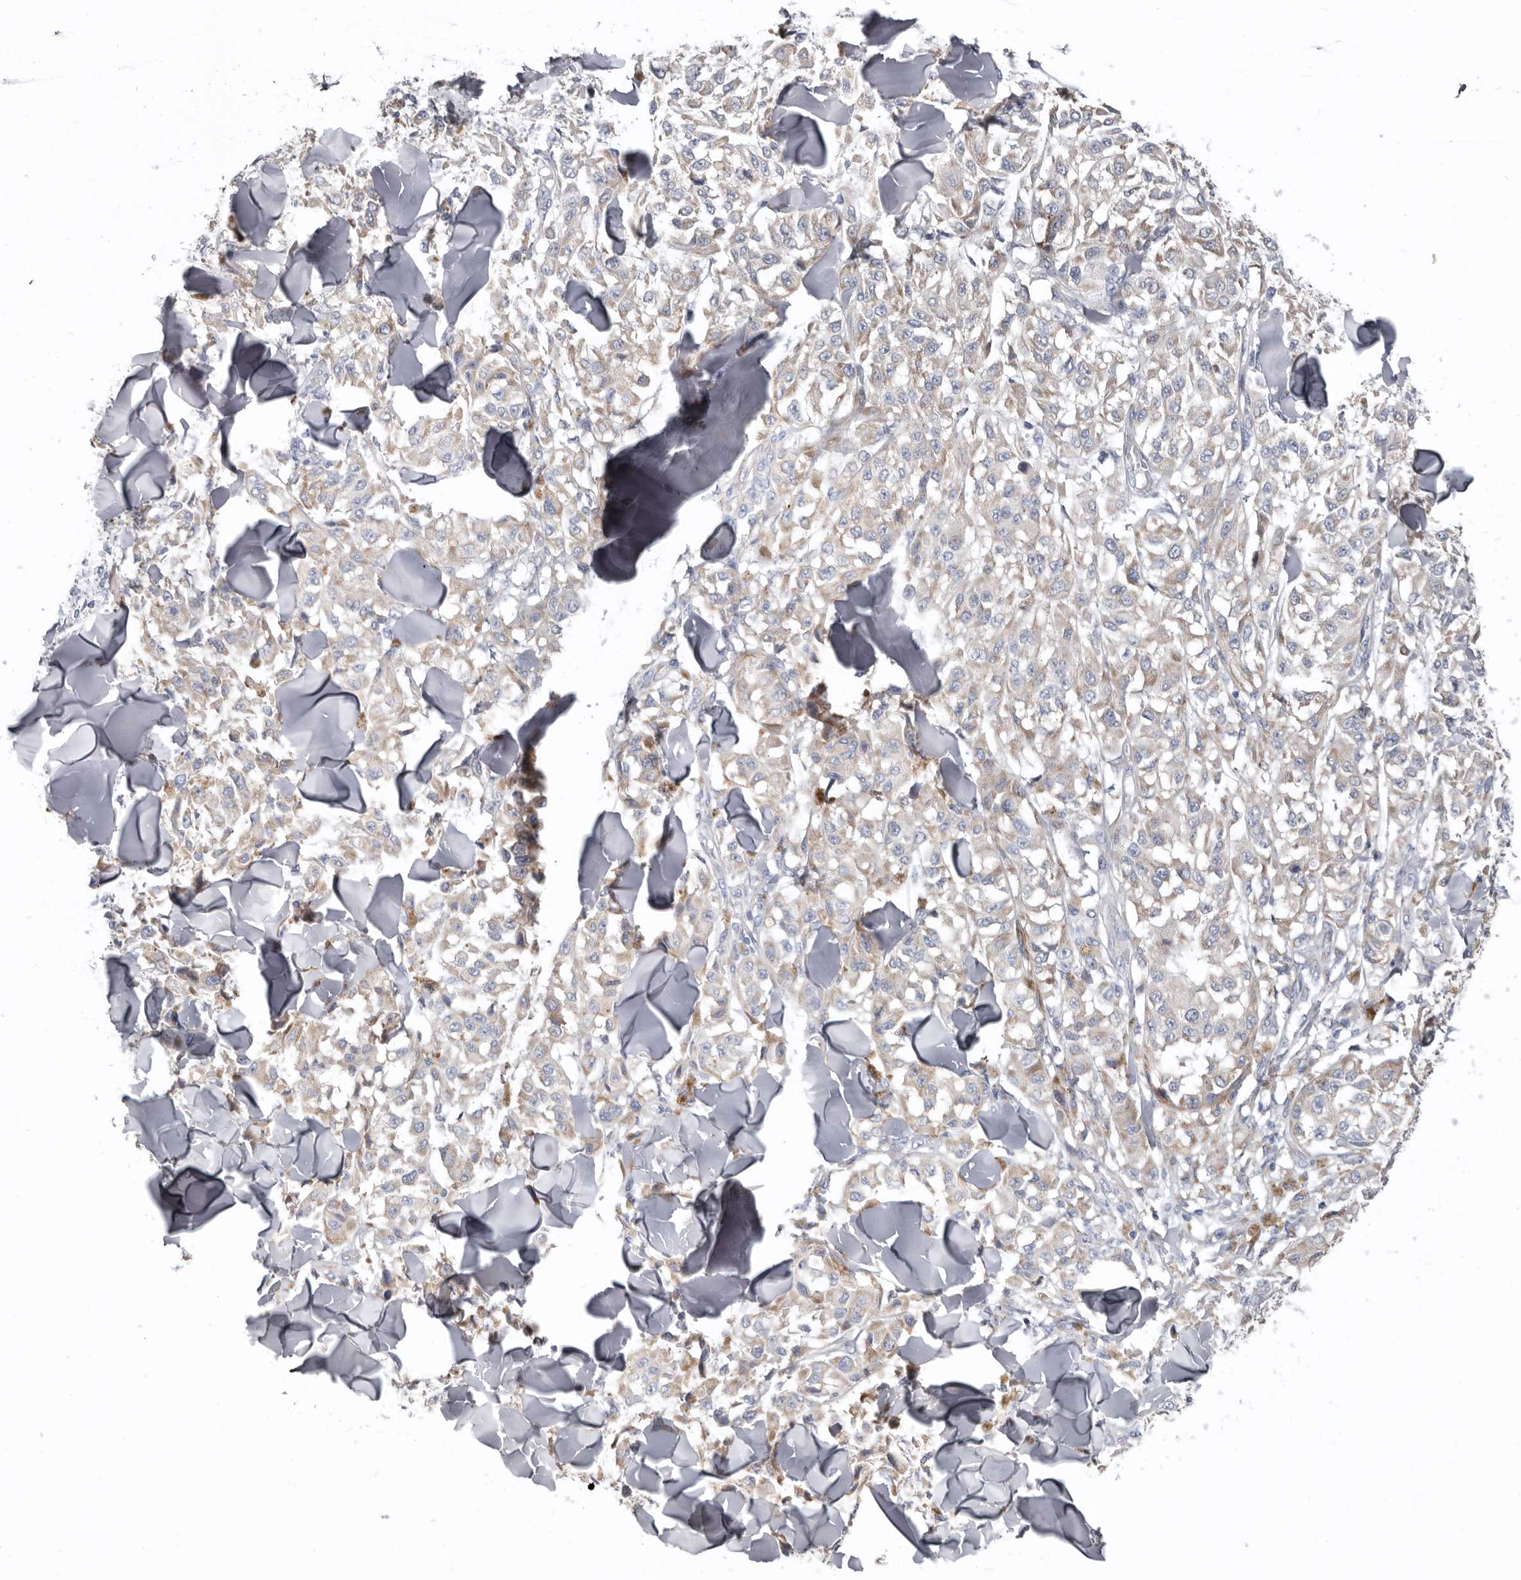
{"staining": {"intensity": "weak", "quantity": "<25%", "location": "cytoplasmic/membranous"}, "tissue": "melanoma", "cell_type": "Tumor cells", "image_type": "cancer", "snomed": [{"axis": "morphology", "description": "Malignant melanoma, NOS"}, {"axis": "topography", "description": "Skin"}], "caption": "Tumor cells are negative for protein expression in human melanoma. (DAB (3,3'-diaminobenzidine) IHC with hematoxylin counter stain).", "gene": "ZNF114", "patient": {"sex": "female", "age": 64}}